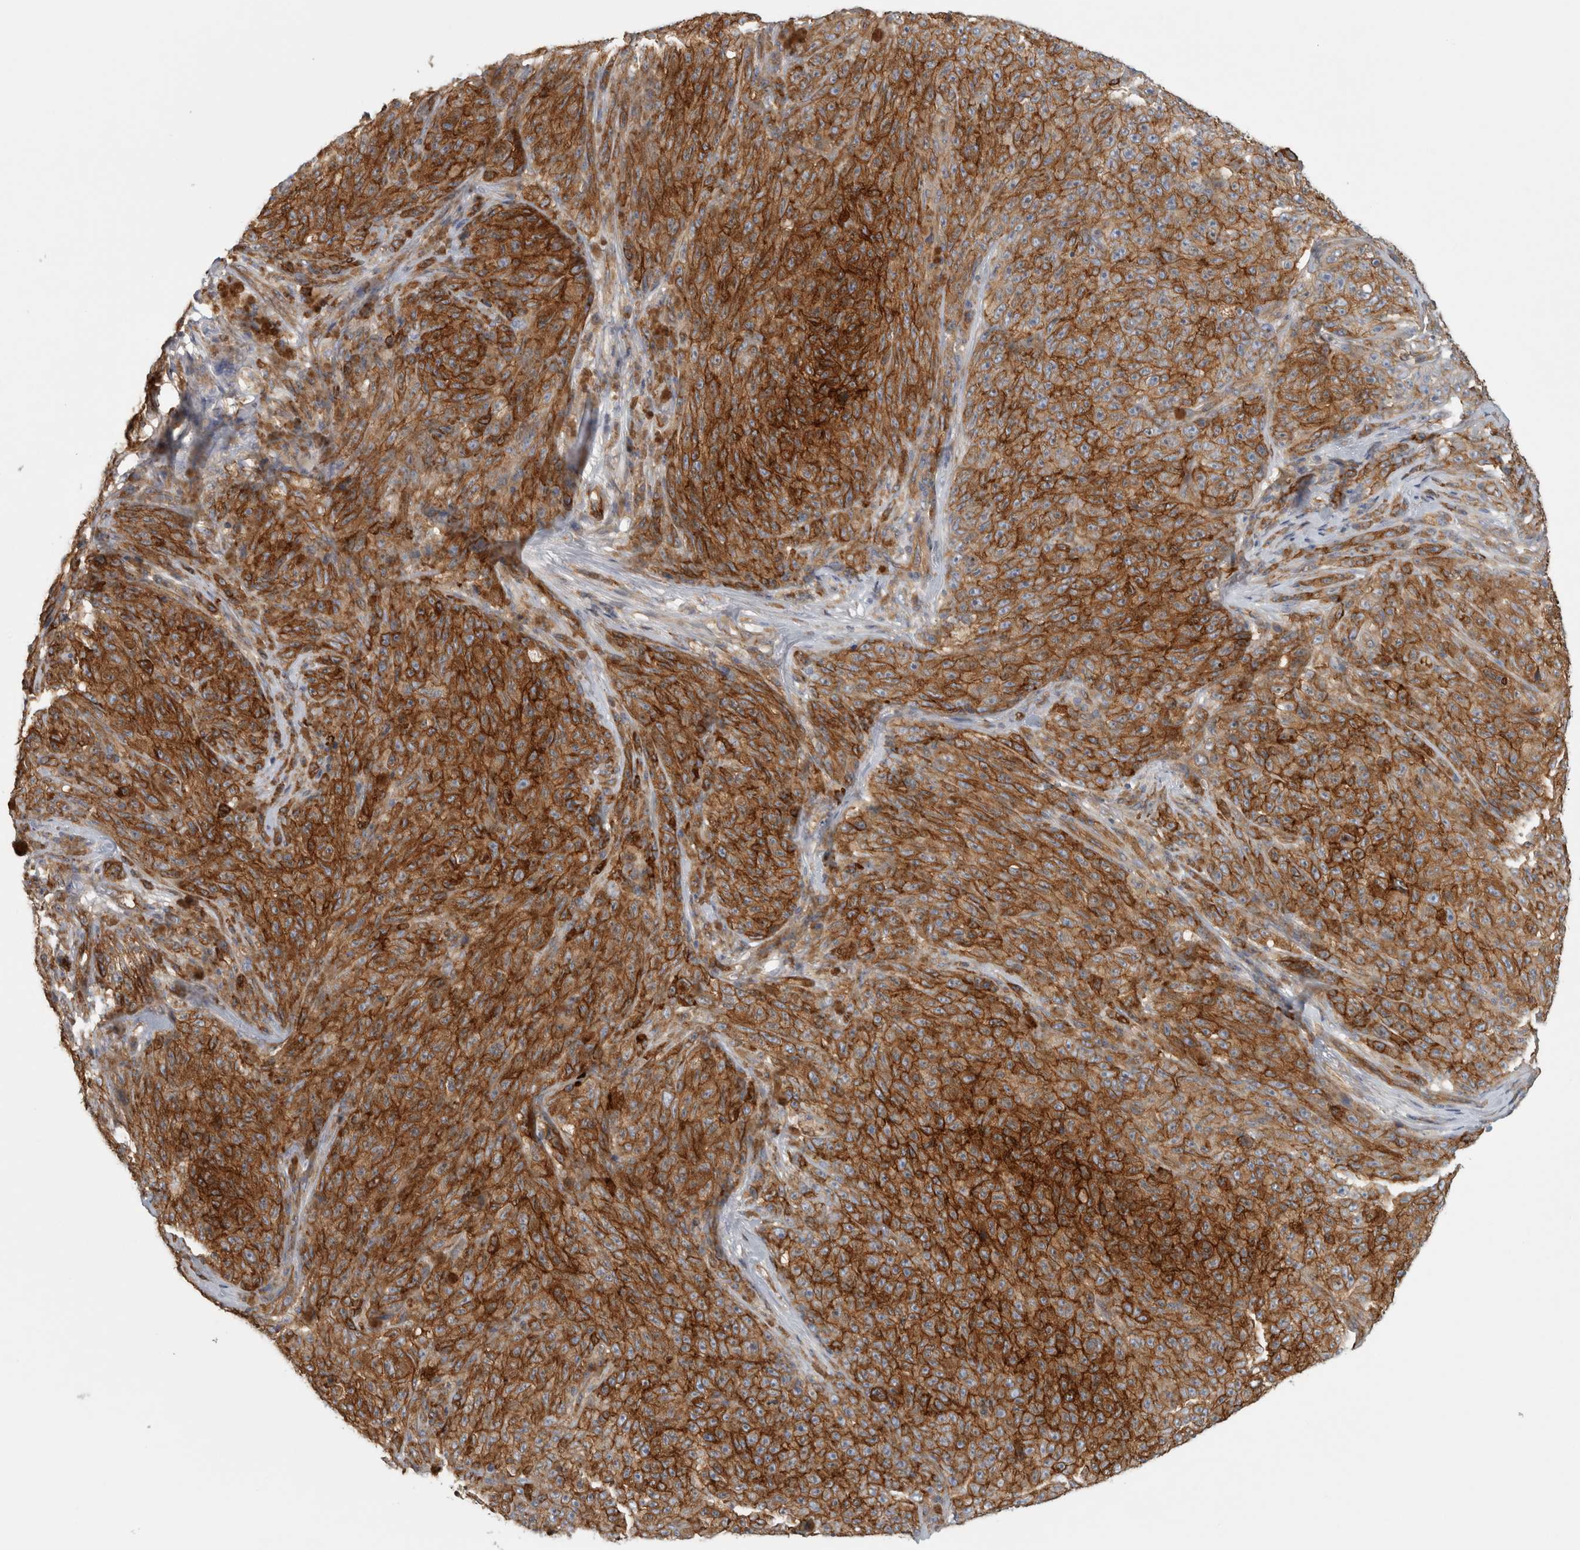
{"staining": {"intensity": "strong", "quantity": ">75%", "location": "cytoplasmic/membranous"}, "tissue": "melanoma", "cell_type": "Tumor cells", "image_type": "cancer", "snomed": [{"axis": "morphology", "description": "Malignant melanoma, NOS"}, {"axis": "topography", "description": "Skin"}], "caption": "A brown stain shows strong cytoplasmic/membranous expression of a protein in human melanoma tumor cells. The protein is stained brown, and the nuclei are stained in blue (DAB (3,3'-diaminobenzidine) IHC with brightfield microscopy, high magnification).", "gene": "PEX6", "patient": {"sex": "female", "age": 82}}